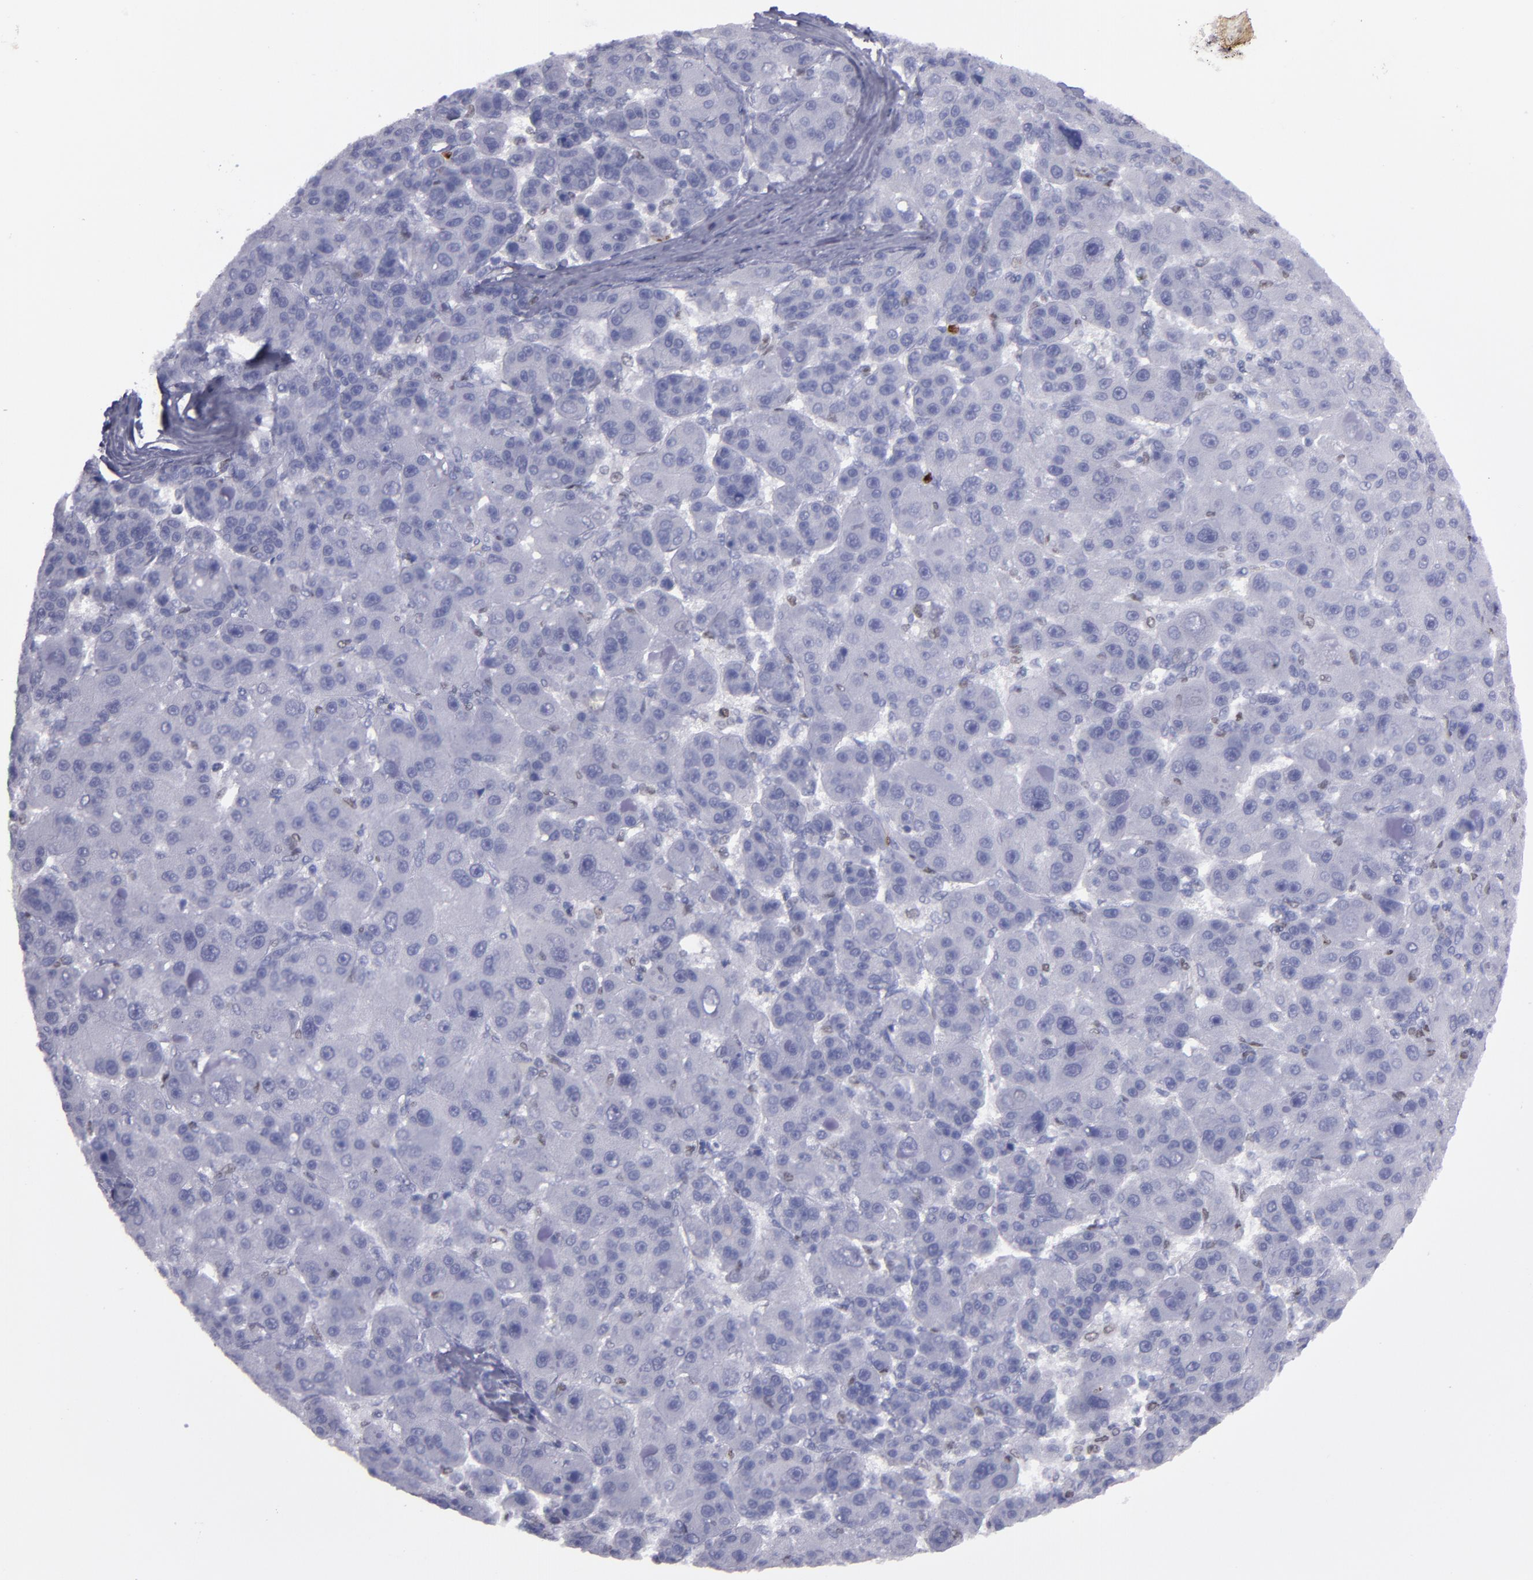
{"staining": {"intensity": "negative", "quantity": "none", "location": "none"}, "tissue": "liver cancer", "cell_type": "Tumor cells", "image_type": "cancer", "snomed": [{"axis": "morphology", "description": "Carcinoma, Hepatocellular, NOS"}, {"axis": "topography", "description": "Liver"}], "caption": "Liver cancer was stained to show a protein in brown. There is no significant staining in tumor cells. (DAB immunohistochemistry (IHC), high magnification).", "gene": "IRF8", "patient": {"sex": "male", "age": 76}}